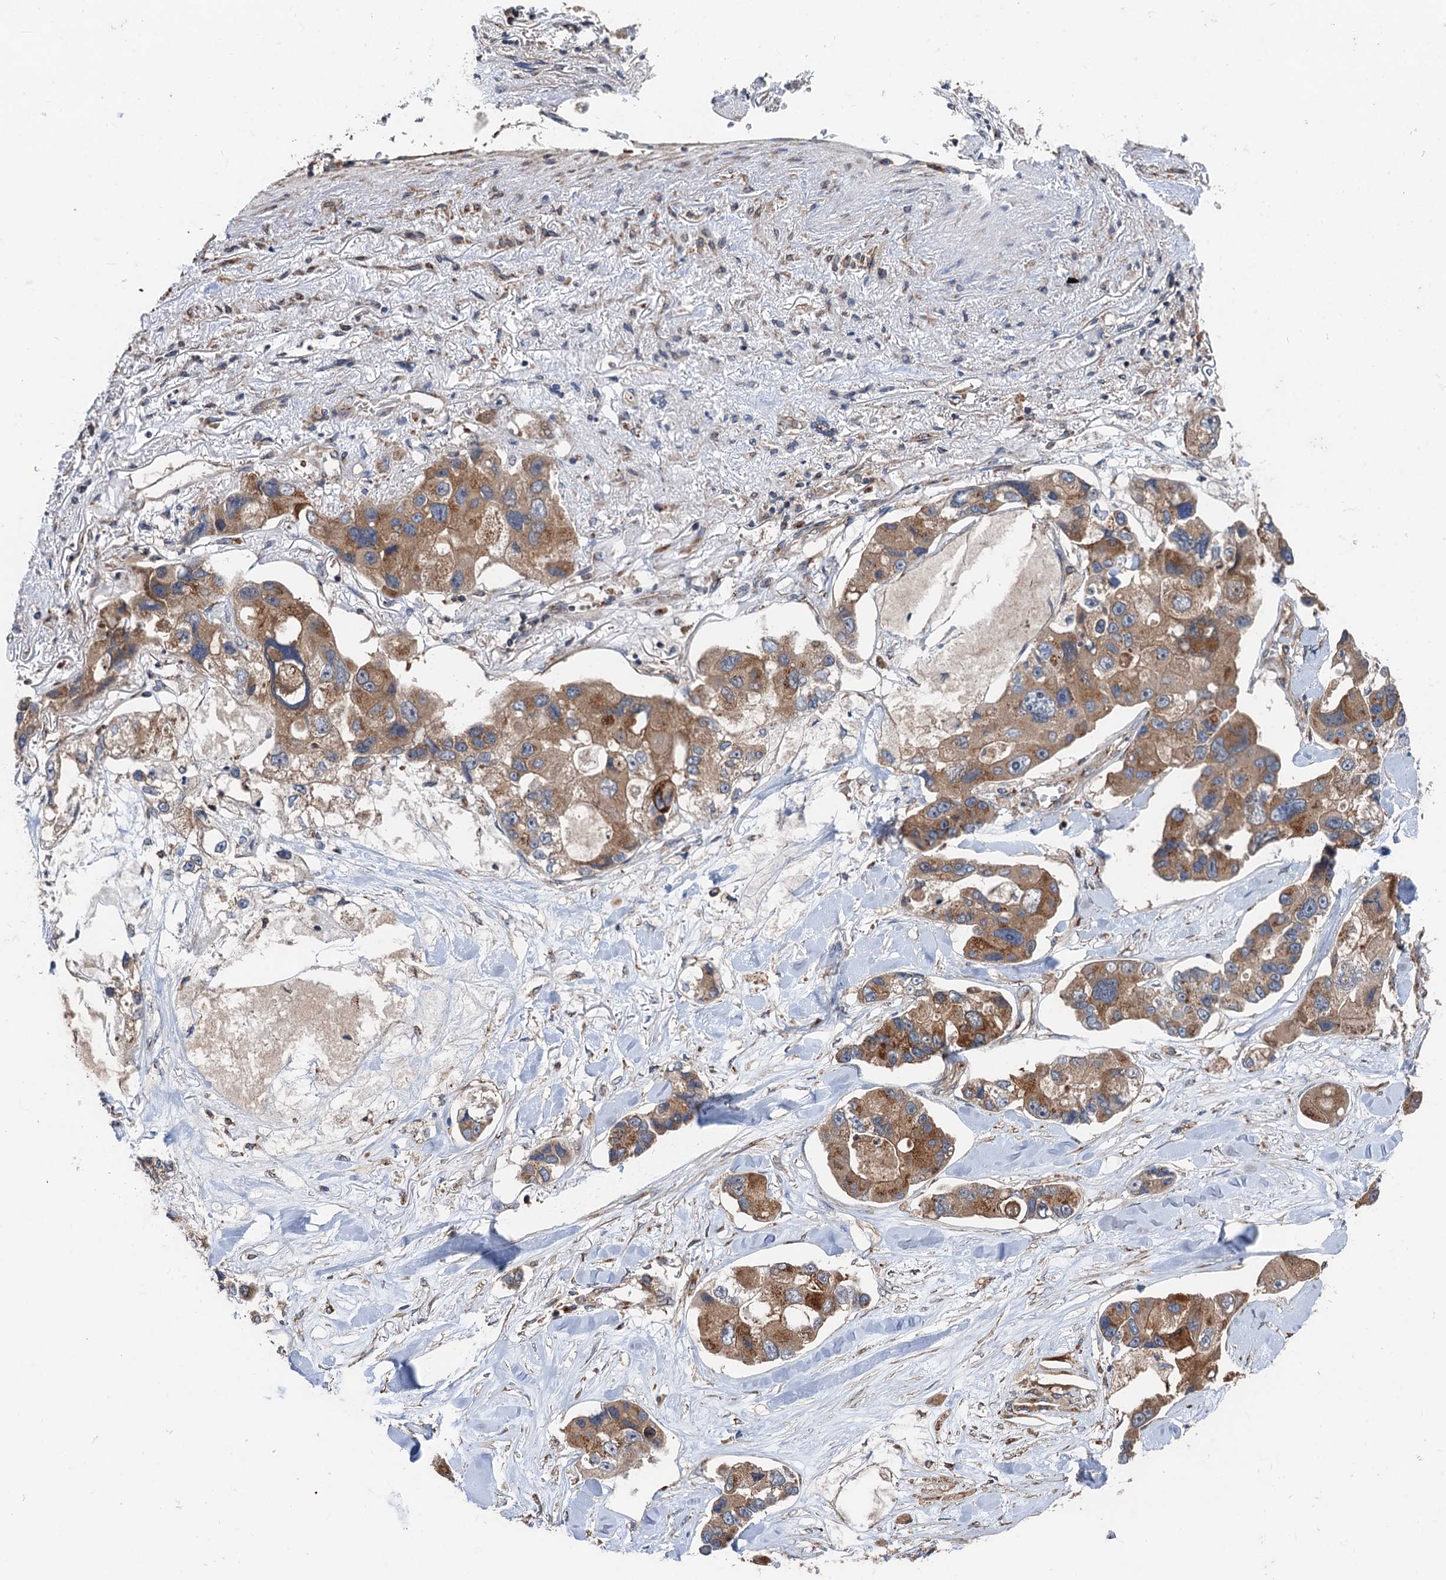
{"staining": {"intensity": "moderate", "quantity": ">75%", "location": "cytoplasmic/membranous"}, "tissue": "lung cancer", "cell_type": "Tumor cells", "image_type": "cancer", "snomed": [{"axis": "morphology", "description": "Adenocarcinoma, NOS"}, {"axis": "topography", "description": "Lung"}], "caption": "Human lung adenocarcinoma stained for a protein (brown) reveals moderate cytoplasmic/membranous positive positivity in about >75% of tumor cells.", "gene": "ANKRD26", "patient": {"sex": "female", "age": 54}}